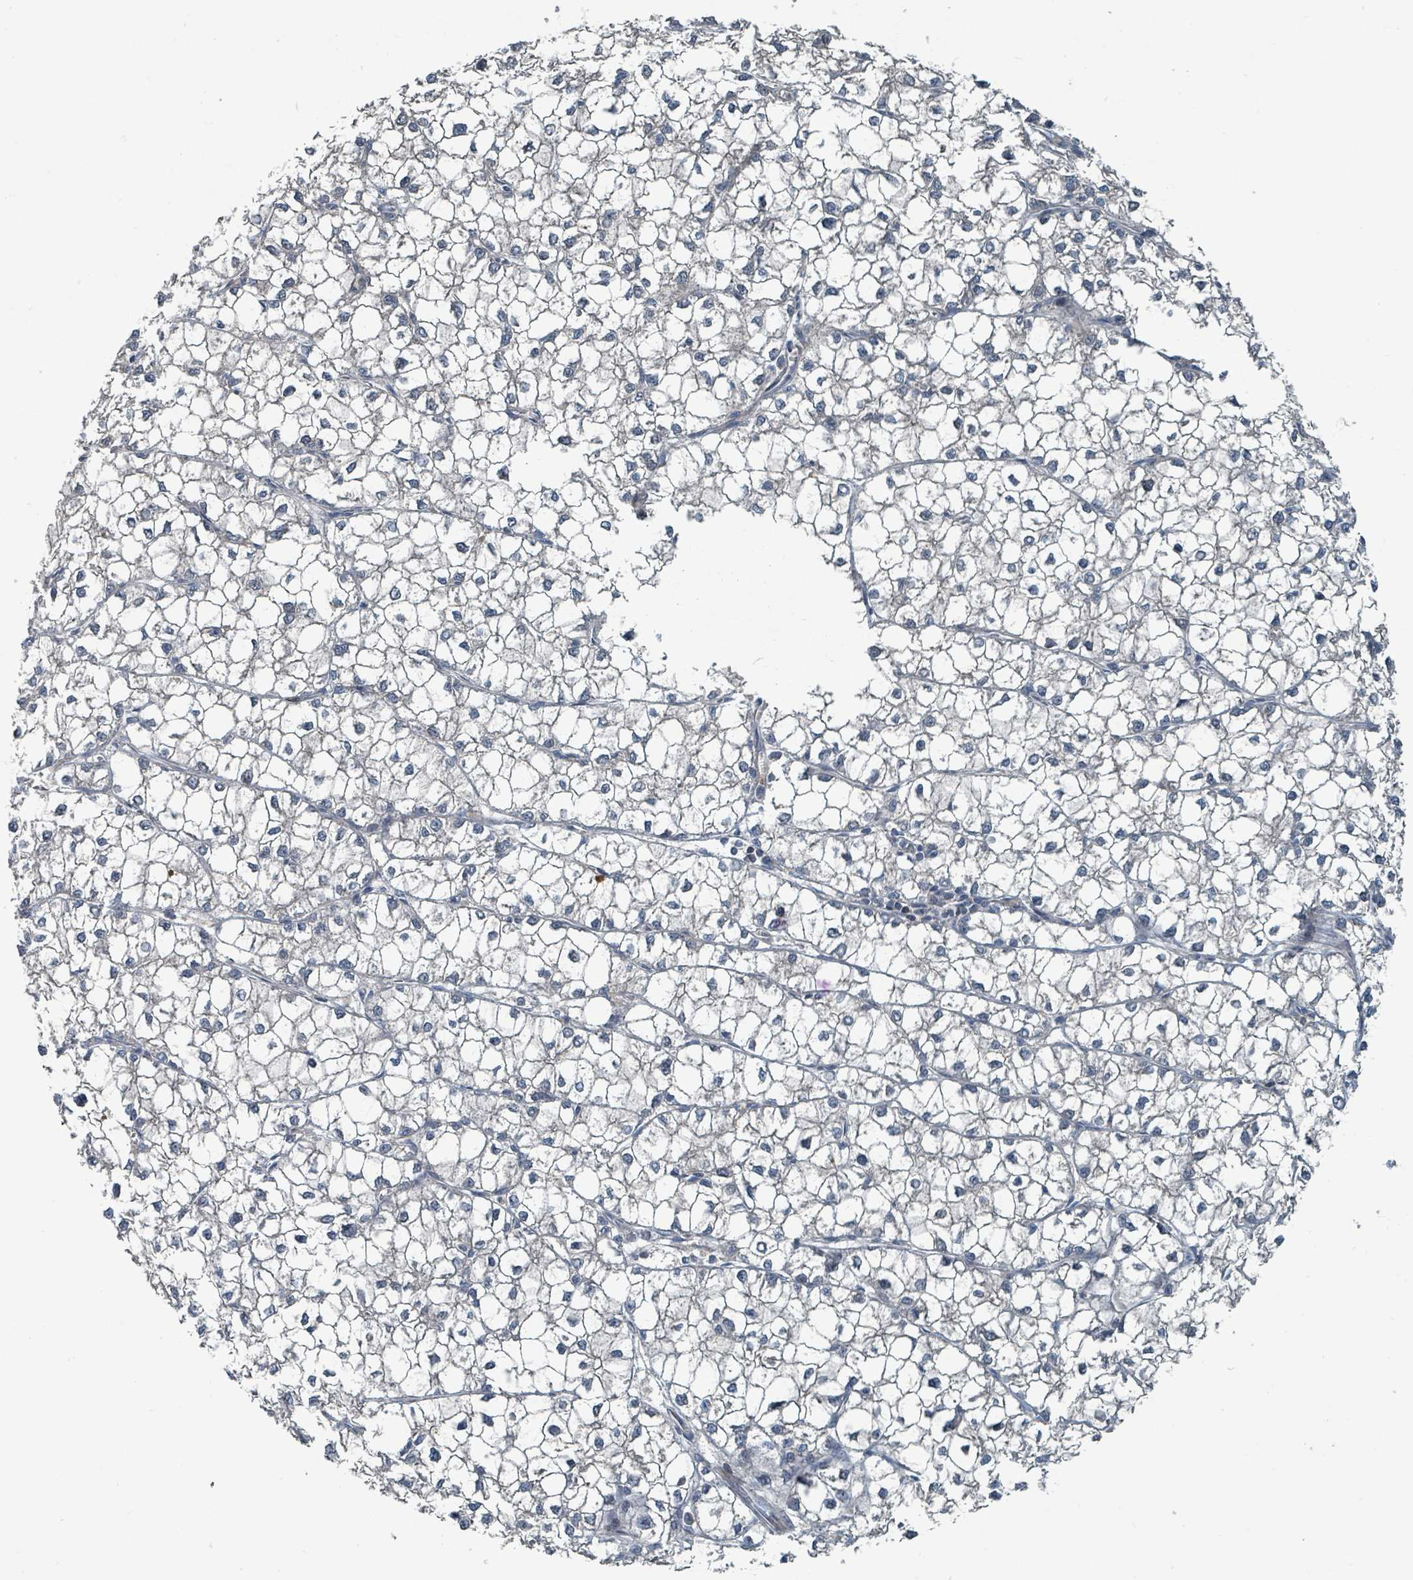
{"staining": {"intensity": "negative", "quantity": "none", "location": "none"}, "tissue": "liver cancer", "cell_type": "Tumor cells", "image_type": "cancer", "snomed": [{"axis": "morphology", "description": "Carcinoma, Hepatocellular, NOS"}, {"axis": "topography", "description": "Liver"}], "caption": "Immunohistochemistry of human hepatocellular carcinoma (liver) reveals no staining in tumor cells.", "gene": "SLC44A5", "patient": {"sex": "female", "age": 43}}